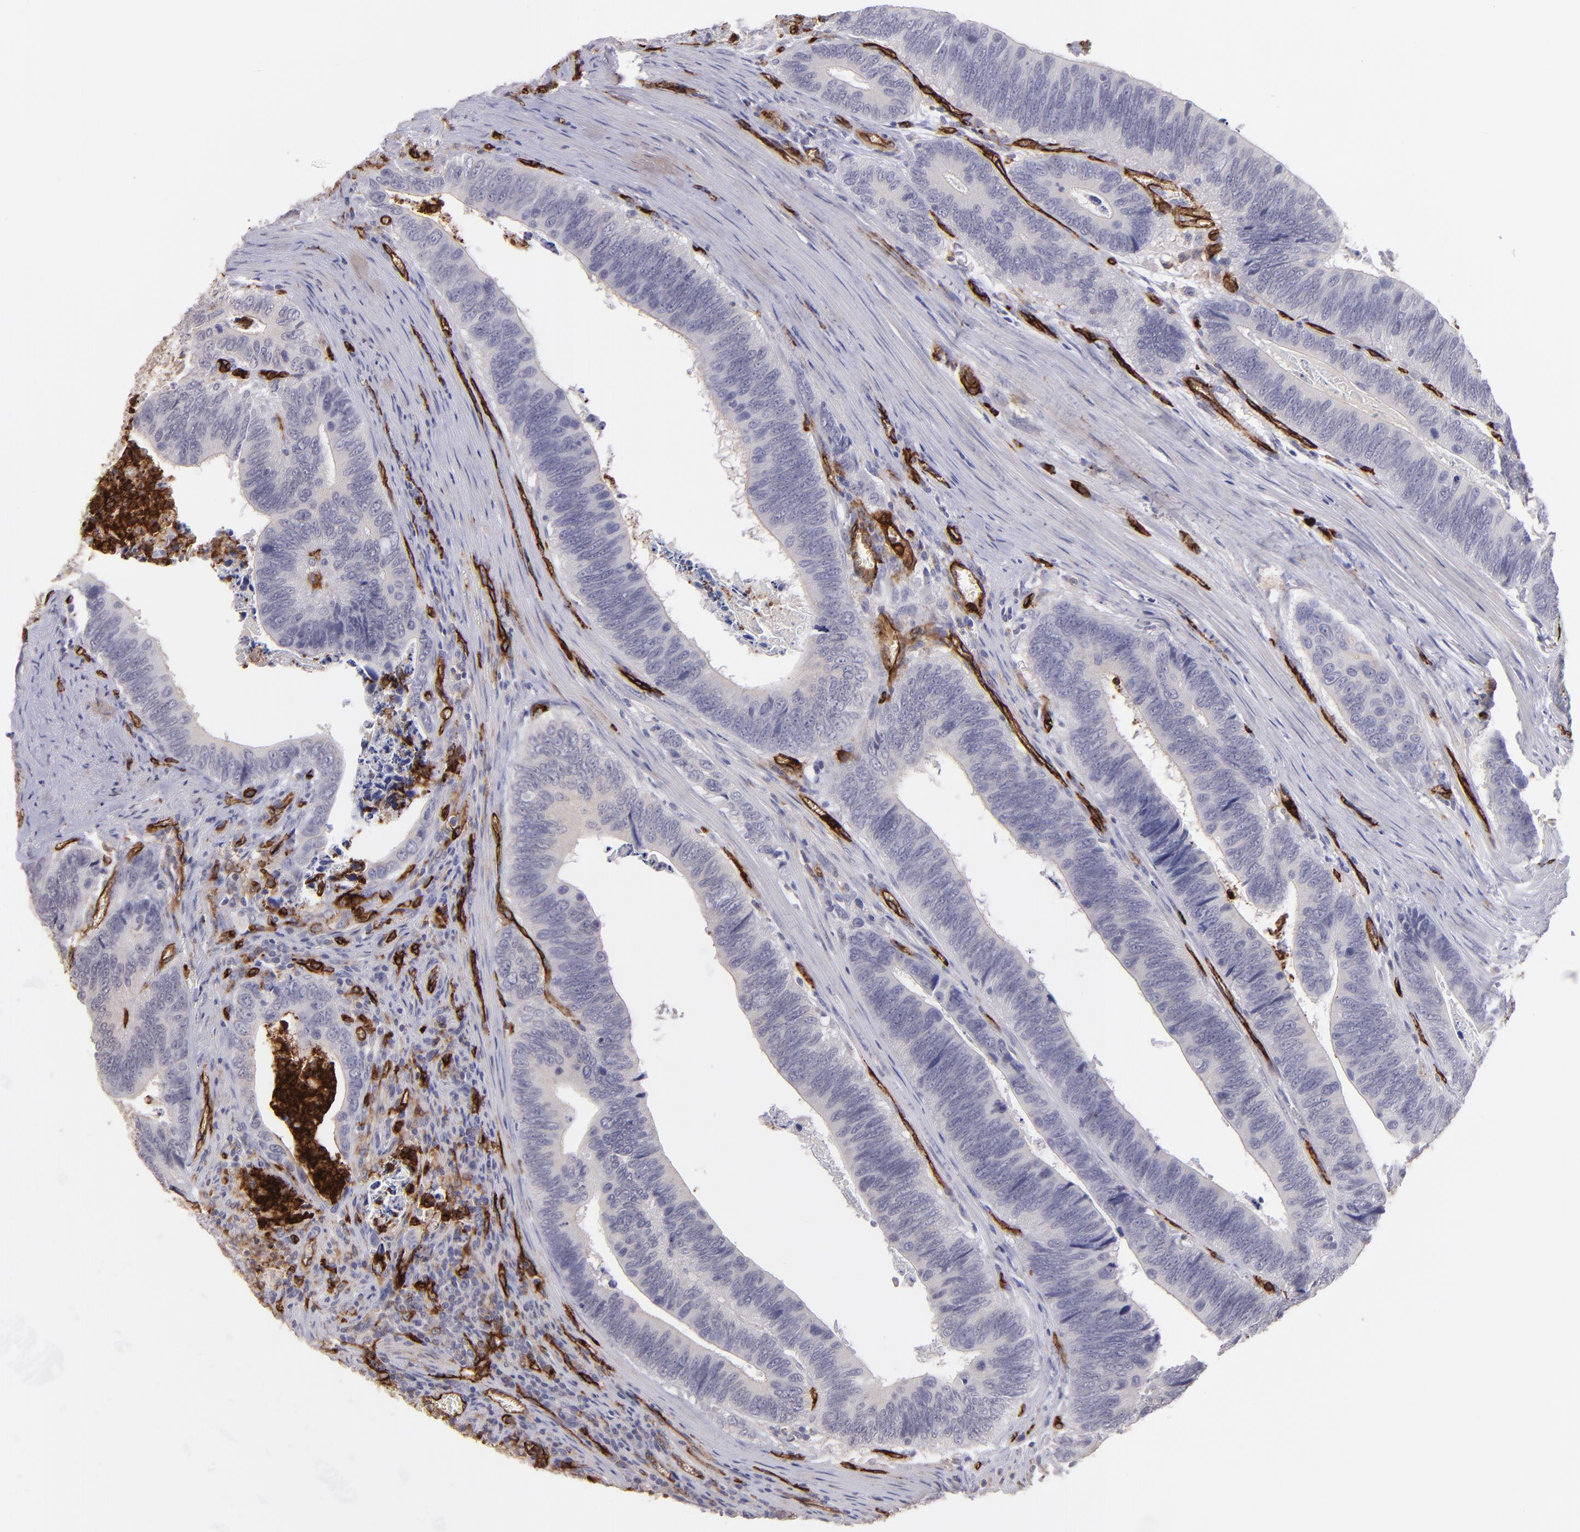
{"staining": {"intensity": "negative", "quantity": "none", "location": "none"}, "tissue": "colorectal cancer", "cell_type": "Tumor cells", "image_type": "cancer", "snomed": [{"axis": "morphology", "description": "Adenocarcinoma, NOS"}, {"axis": "topography", "description": "Colon"}], "caption": "High magnification brightfield microscopy of colorectal cancer stained with DAB (brown) and counterstained with hematoxylin (blue): tumor cells show no significant positivity.", "gene": "DYSF", "patient": {"sex": "male", "age": 72}}